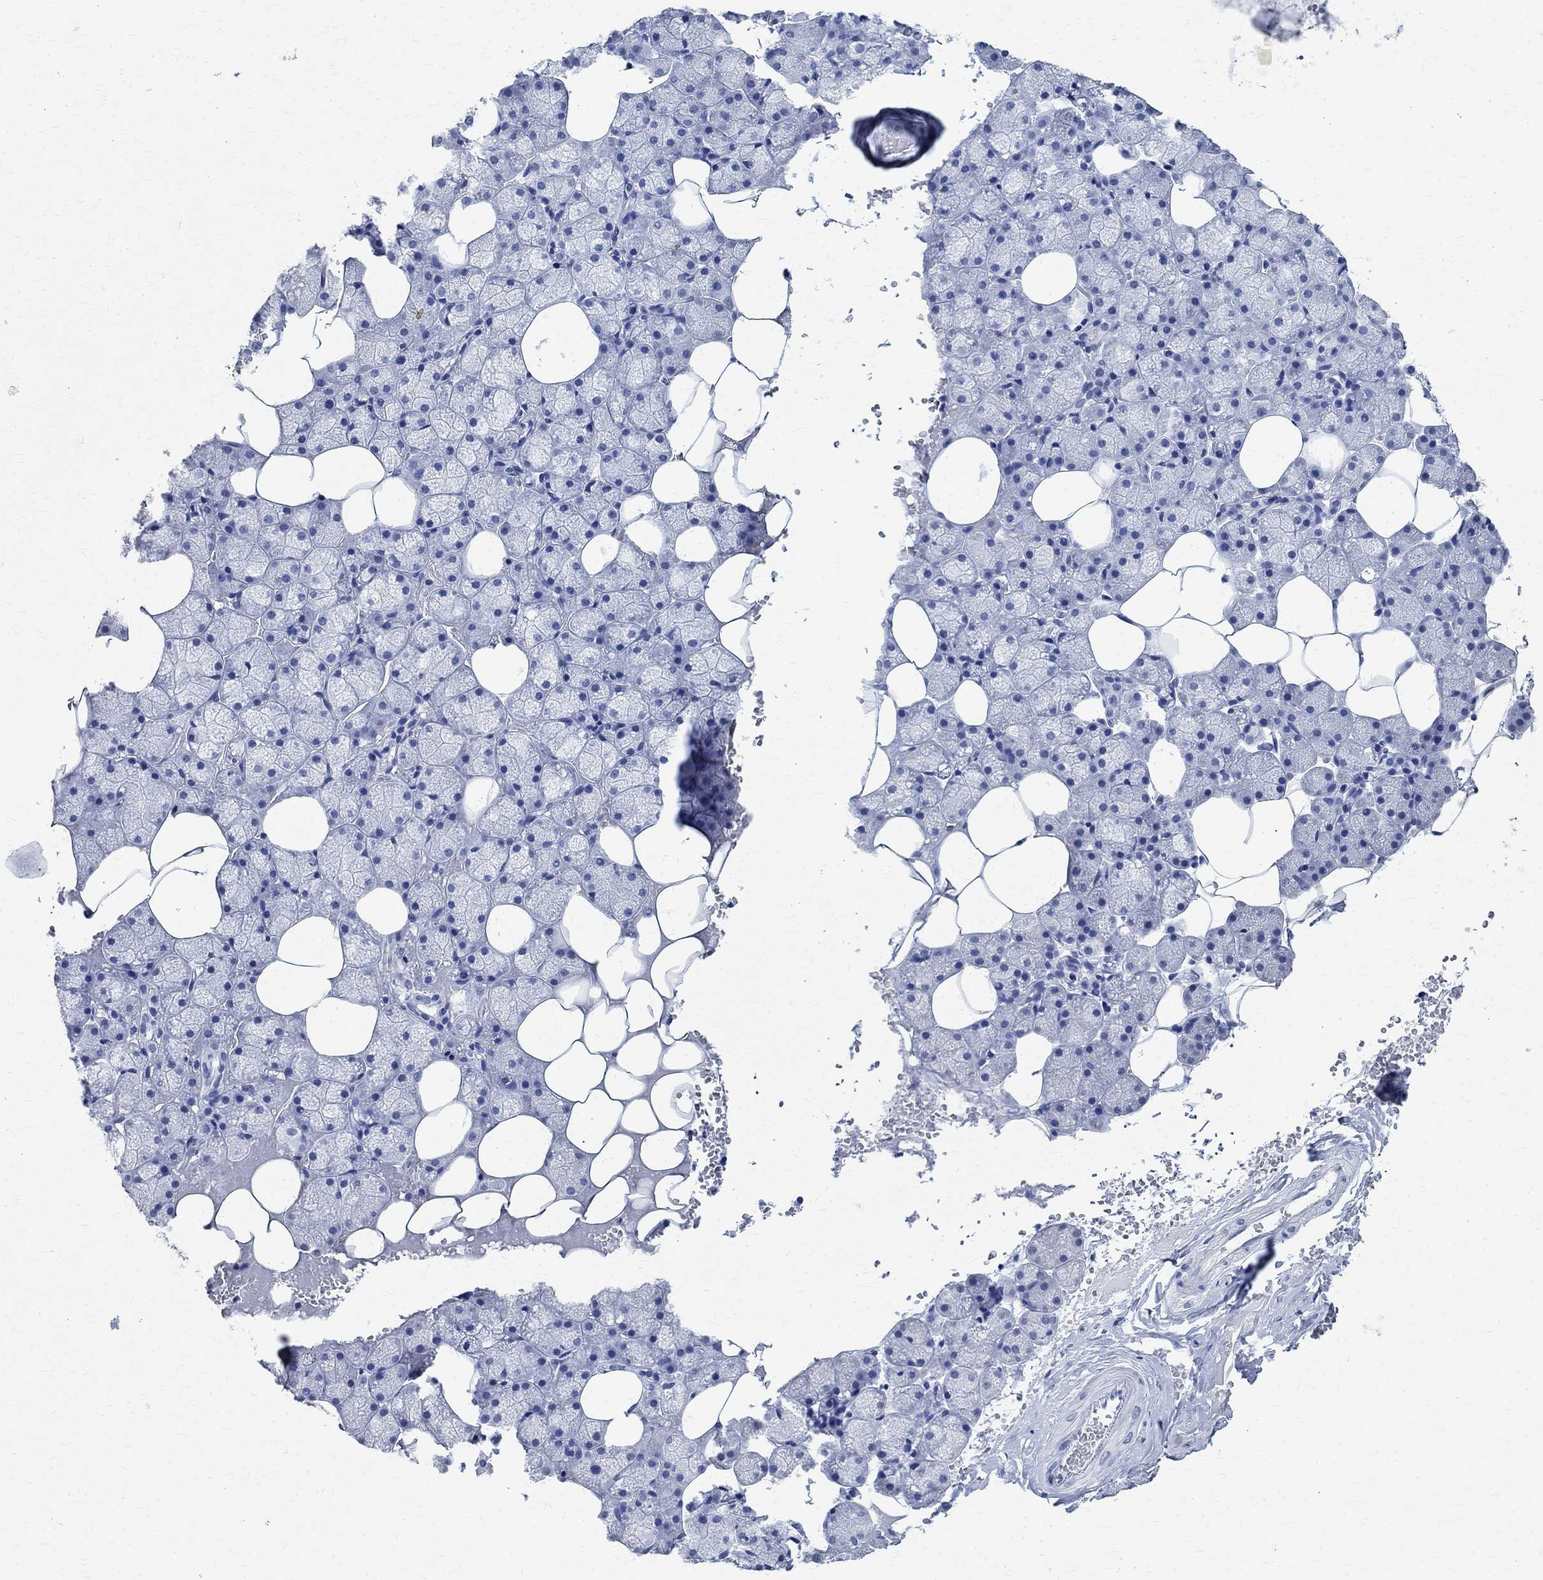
{"staining": {"intensity": "negative", "quantity": "none", "location": "none"}, "tissue": "salivary gland", "cell_type": "Glandular cells", "image_type": "normal", "snomed": [{"axis": "morphology", "description": "Normal tissue, NOS"}, {"axis": "topography", "description": "Salivary gland"}], "caption": "Image shows no significant protein positivity in glandular cells of normal salivary gland.", "gene": "TMEM221", "patient": {"sex": "male", "age": 38}}